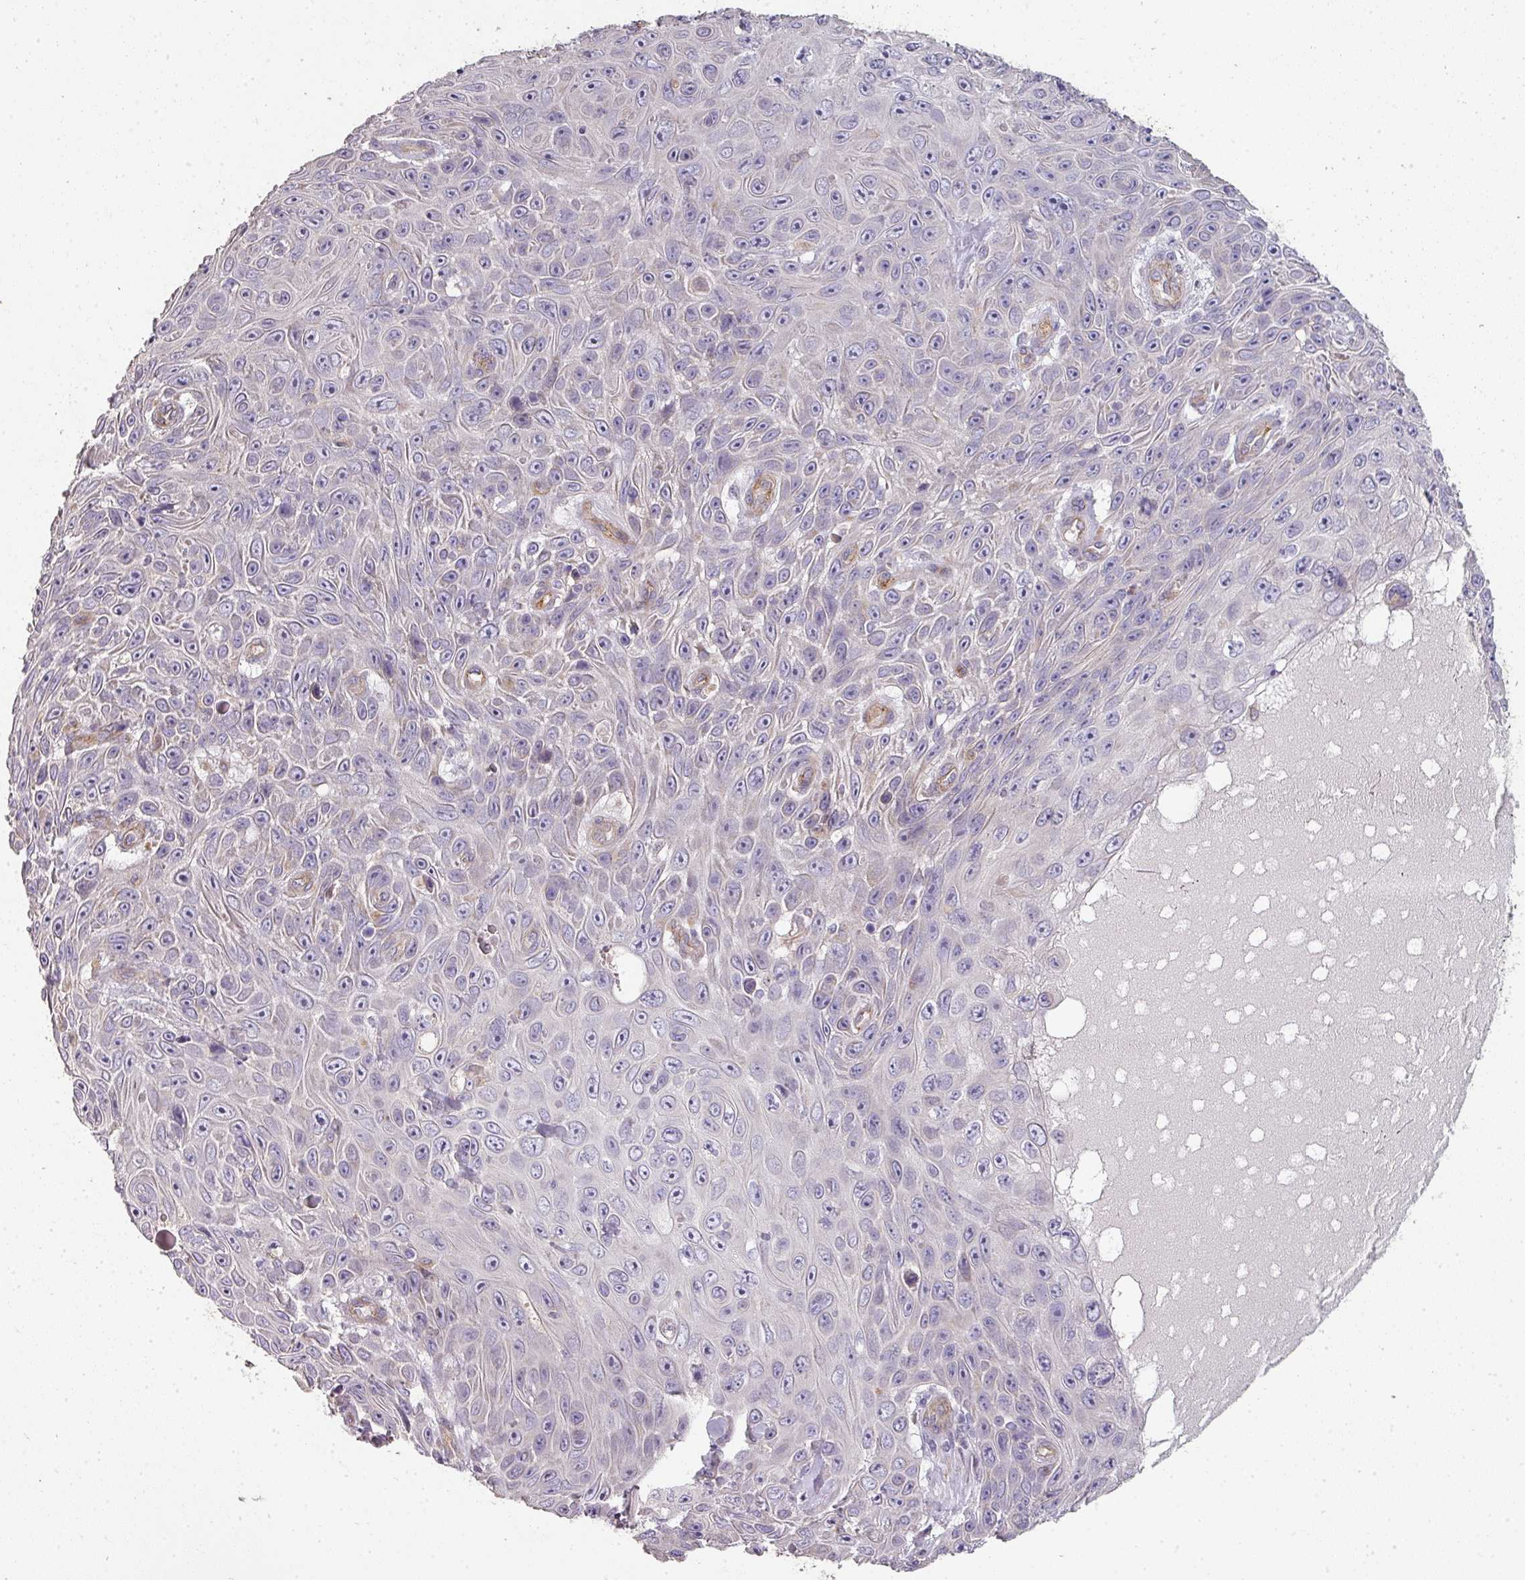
{"staining": {"intensity": "negative", "quantity": "none", "location": "none"}, "tissue": "skin cancer", "cell_type": "Tumor cells", "image_type": "cancer", "snomed": [{"axis": "morphology", "description": "Squamous cell carcinoma, NOS"}, {"axis": "topography", "description": "Skin"}], "caption": "High power microscopy image of an immunohistochemistry micrograph of skin cancer, revealing no significant staining in tumor cells.", "gene": "PCDH1", "patient": {"sex": "male", "age": 82}}